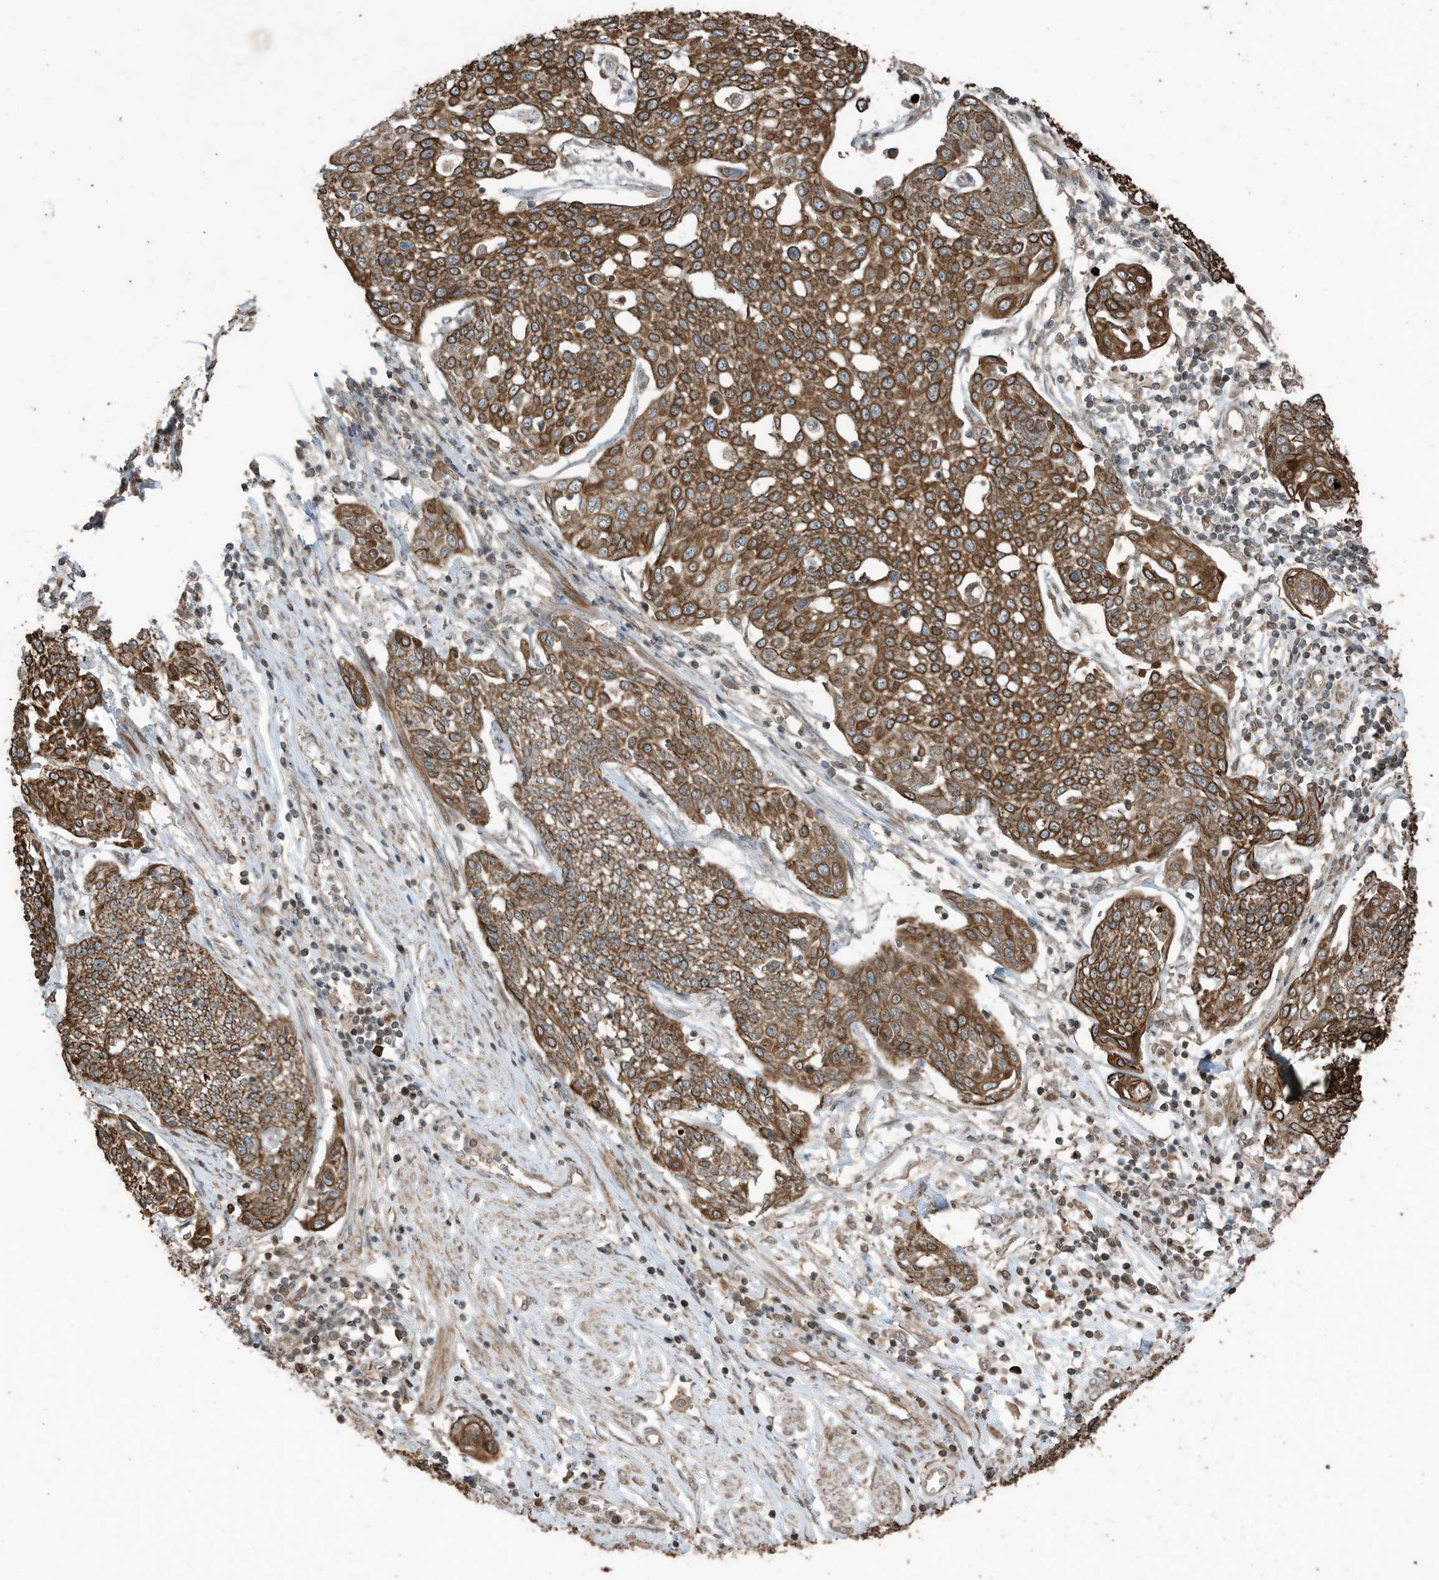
{"staining": {"intensity": "strong", "quantity": ">75%", "location": "cytoplasmic/membranous"}, "tissue": "cervical cancer", "cell_type": "Tumor cells", "image_type": "cancer", "snomed": [{"axis": "morphology", "description": "Squamous cell carcinoma, NOS"}, {"axis": "topography", "description": "Cervix"}], "caption": "Cervical cancer (squamous cell carcinoma) stained with DAB immunohistochemistry shows high levels of strong cytoplasmic/membranous positivity in approximately >75% of tumor cells. The staining was performed using DAB to visualize the protein expression in brown, while the nuclei were stained in blue with hematoxylin (Magnification: 20x).", "gene": "ZNF653", "patient": {"sex": "female", "age": 34}}